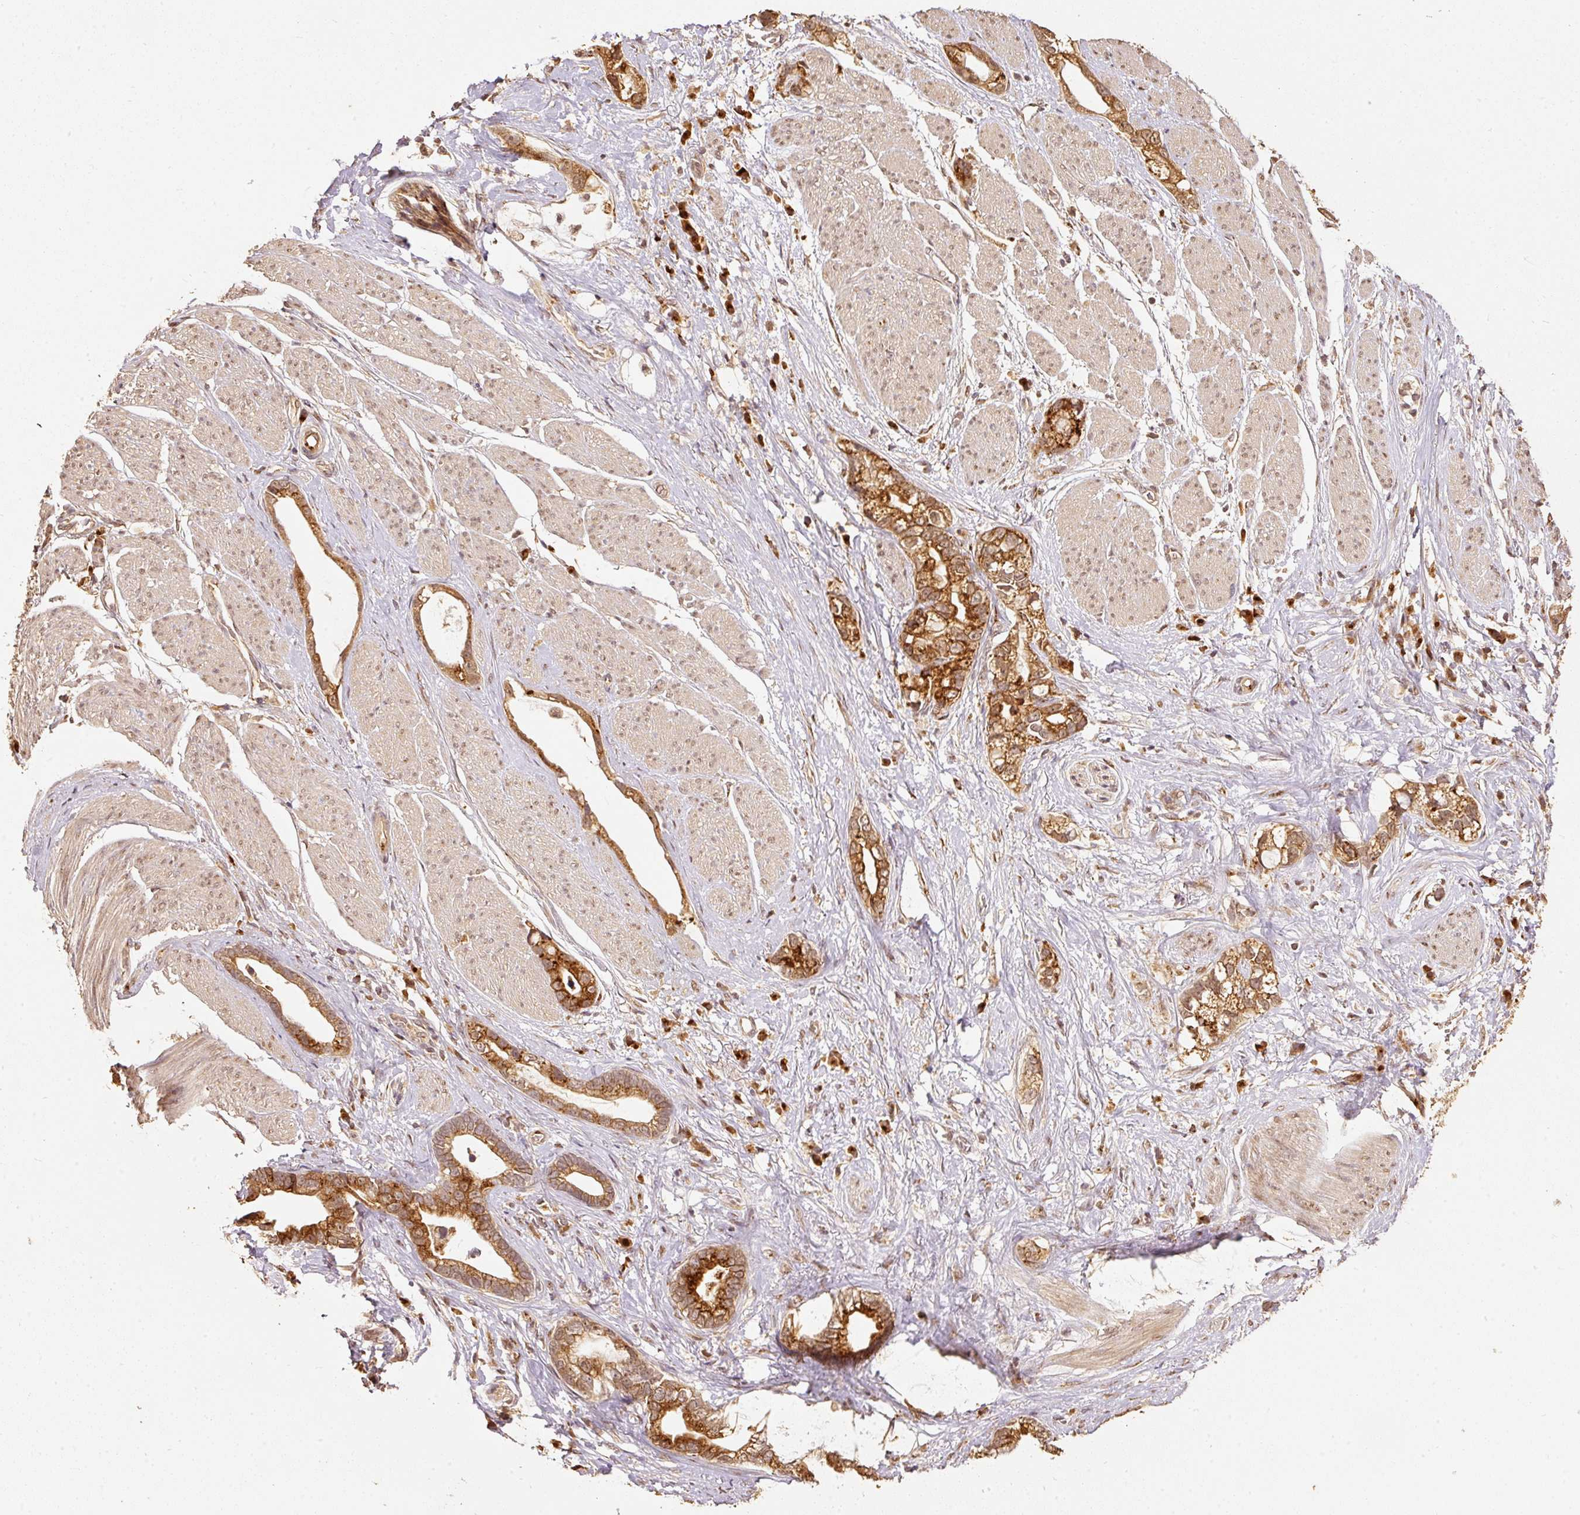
{"staining": {"intensity": "strong", "quantity": ">75%", "location": "cytoplasmic/membranous"}, "tissue": "stomach cancer", "cell_type": "Tumor cells", "image_type": "cancer", "snomed": [{"axis": "morphology", "description": "Adenocarcinoma, NOS"}, {"axis": "topography", "description": "Stomach"}], "caption": "IHC (DAB (3,3'-diaminobenzidine)) staining of human stomach cancer (adenocarcinoma) shows strong cytoplasmic/membranous protein staining in approximately >75% of tumor cells. The staining was performed using DAB (3,3'-diaminobenzidine) to visualize the protein expression in brown, while the nuclei were stained in blue with hematoxylin (Magnification: 20x).", "gene": "FUT8", "patient": {"sex": "male", "age": 55}}